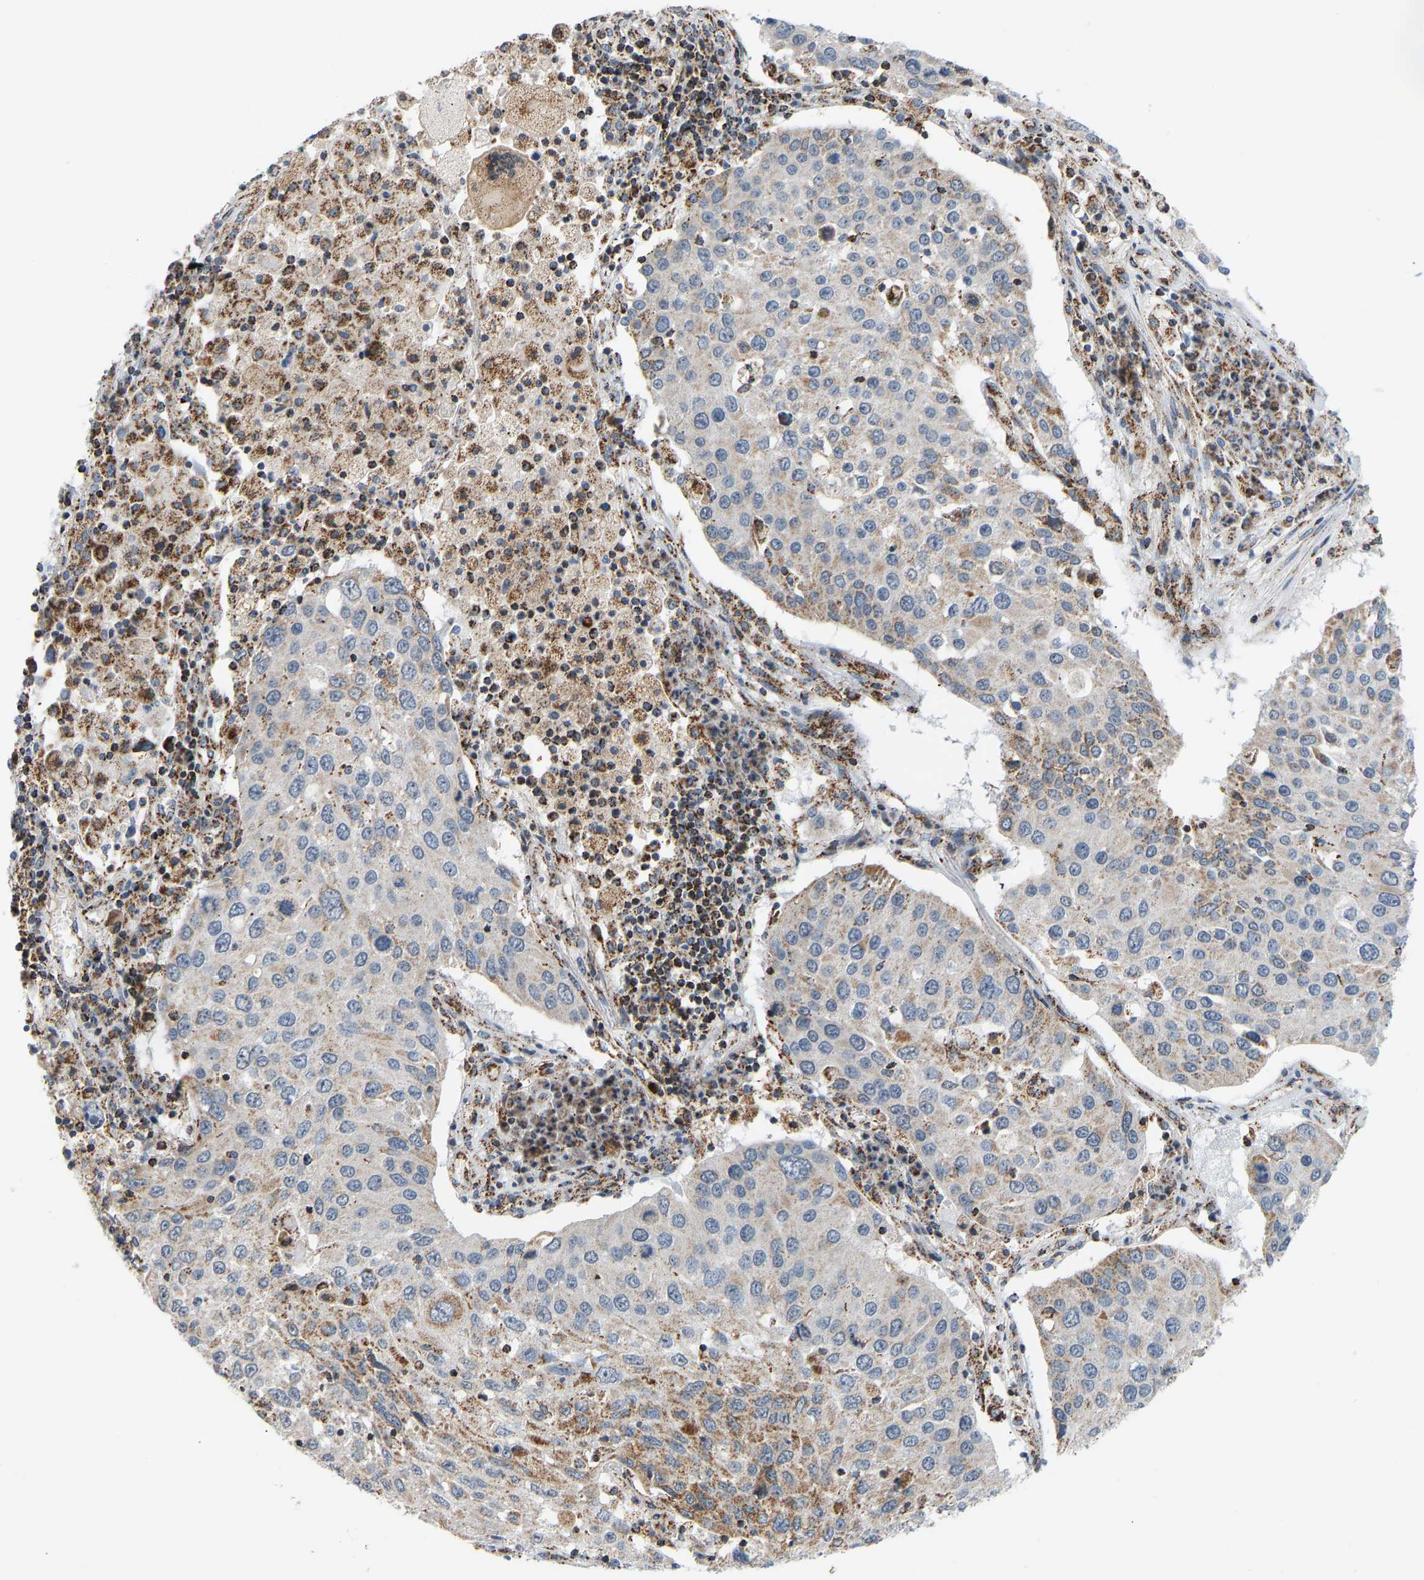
{"staining": {"intensity": "moderate", "quantity": "25%-75%", "location": "cytoplasmic/membranous"}, "tissue": "lung cancer", "cell_type": "Tumor cells", "image_type": "cancer", "snomed": [{"axis": "morphology", "description": "Squamous cell carcinoma, NOS"}, {"axis": "topography", "description": "Lung"}], "caption": "Lung cancer stained with DAB (3,3'-diaminobenzidine) IHC demonstrates medium levels of moderate cytoplasmic/membranous staining in about 25%-75% of tumor cells.", "gene": "GPSM2", "patient": {"sex": "male", "age": 65}}